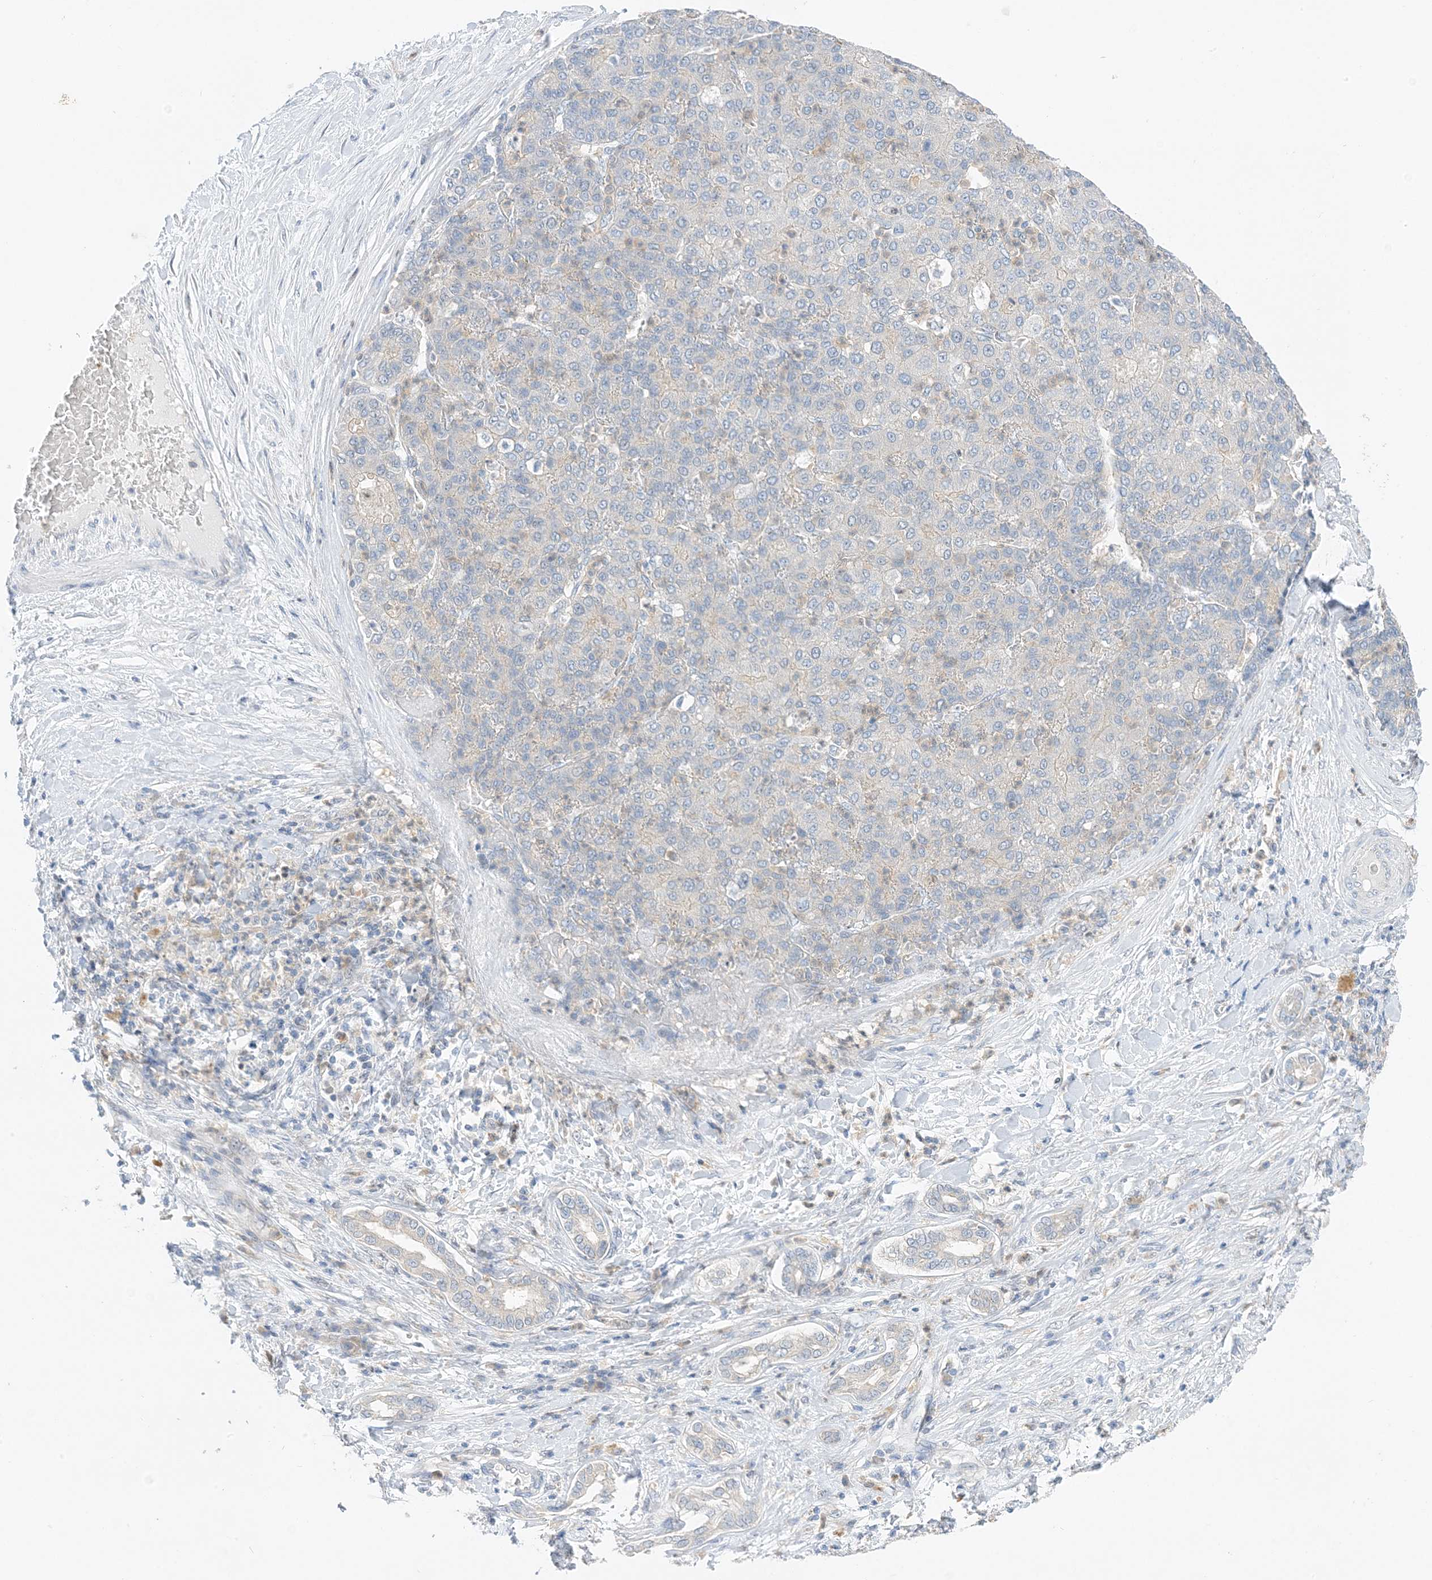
{"staining": {"intensity": "negative", "quantity": "none", "location": "none"}, "tissue": "liver cancer", "cell_type": "Tumor cells", "image_type": "cancer", "snomed": [{"axis": "morphology", "description": "Carcinoma, Hepatocellular, NOS"}, {"axis": "topography", "description": "Liver"}], "caption": "A high-resolution micrograph shows IHC staining of hepatocellular carcinoma (liver), which reveals no significant positivity in tumor cells.", "gene": "KIFBP", "patient": {"sex": "male", "age": 65}}